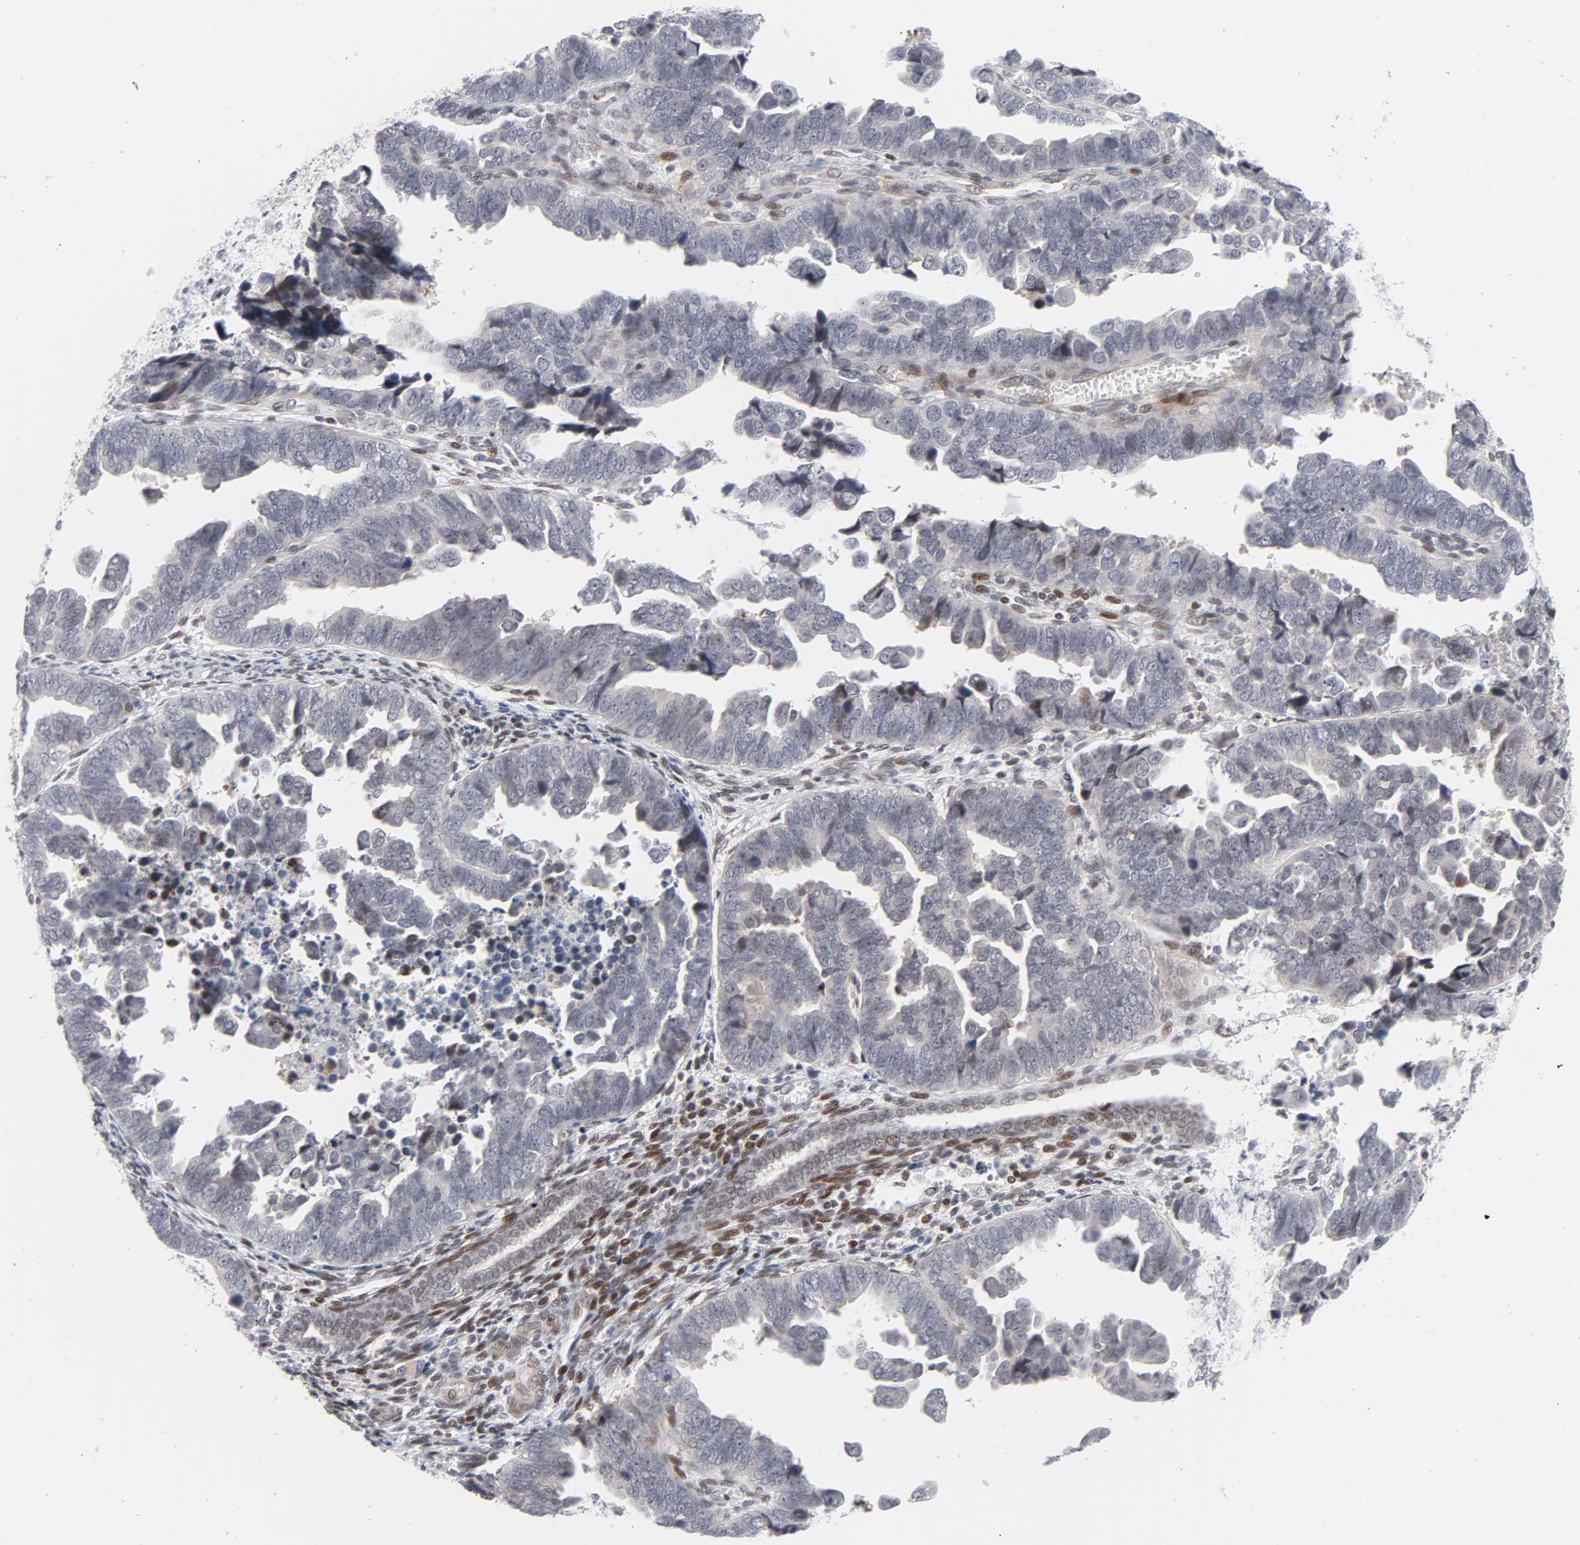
{"staining": {"intensity": "weak", "quantity": "<25%", "location": "nuclear"}, "tissue": "endometrial cancer", "cell_type": "Tumor cells", "image_type": "cancer", "snomed": [{"axis": "morphology", "description": "Adenocarcinoma, NOS"}, {"axis": "topography", "description": "Endometrium"}], "caption": "There is no significant expression in tumor cells of endometrial adenocarcinoma.", "gene": "NFIC", "patient": {"sex": "female", "age": 75}}